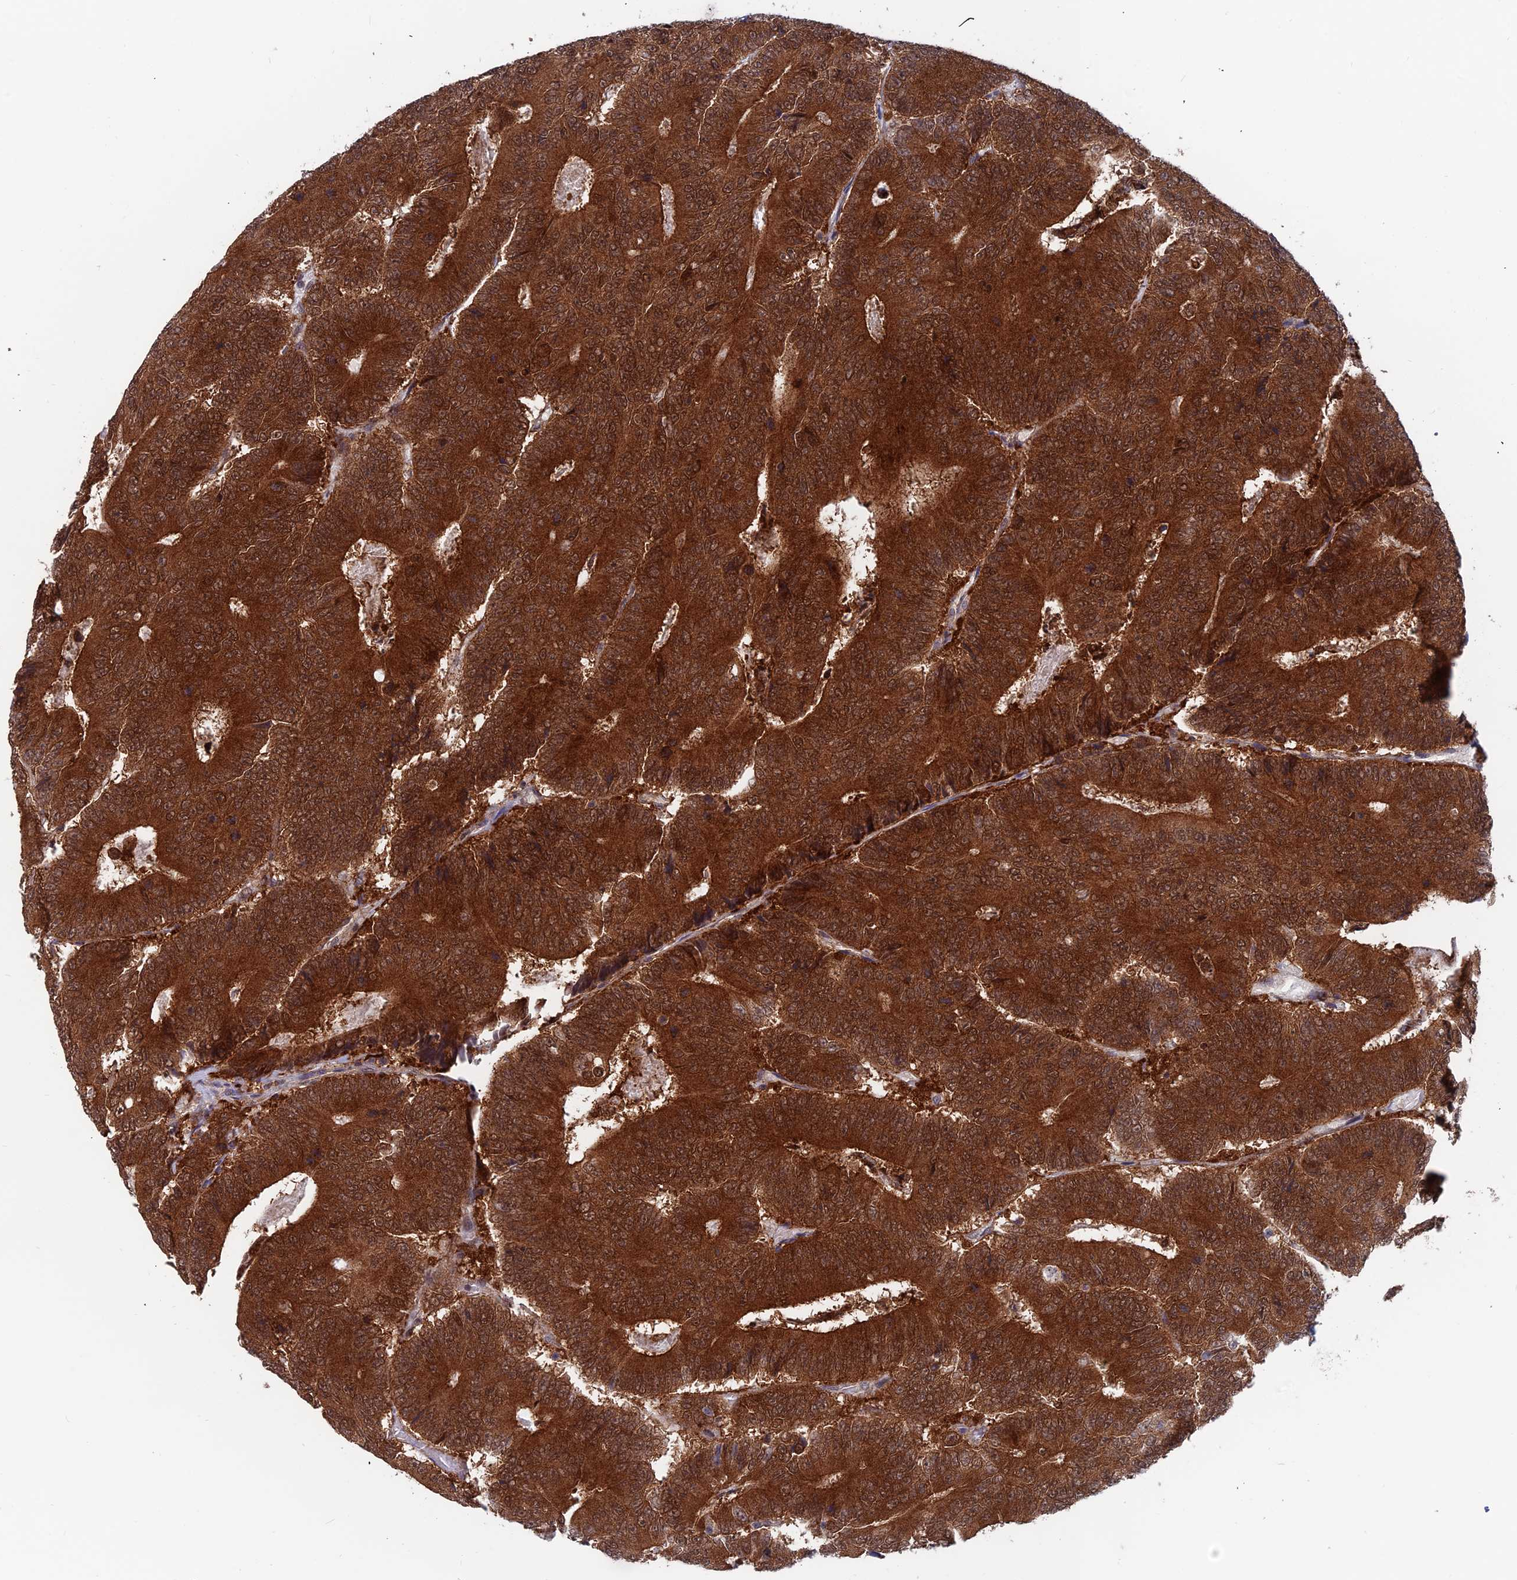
{"staining": {"intensity": "strong", "quantity": ">75%", "location": "cytoplasmic/membranous,nuclear"}, "tissue": "colorectal cancer", "cell_type": "Tumor cells", "image_type": "cancer", "snomed": [{"axis": "morphology", "description": "Adenocarcinoma, NOS"}, {"axis": "topography", "description": "Colon"}], "caption": "Colorectal cancer (adenocarcinoma) stained with a protein marker exhibits strong staining in tumor cells.", "gene": "IGBP1", "patient": {"sex": "male", "age": 83}}